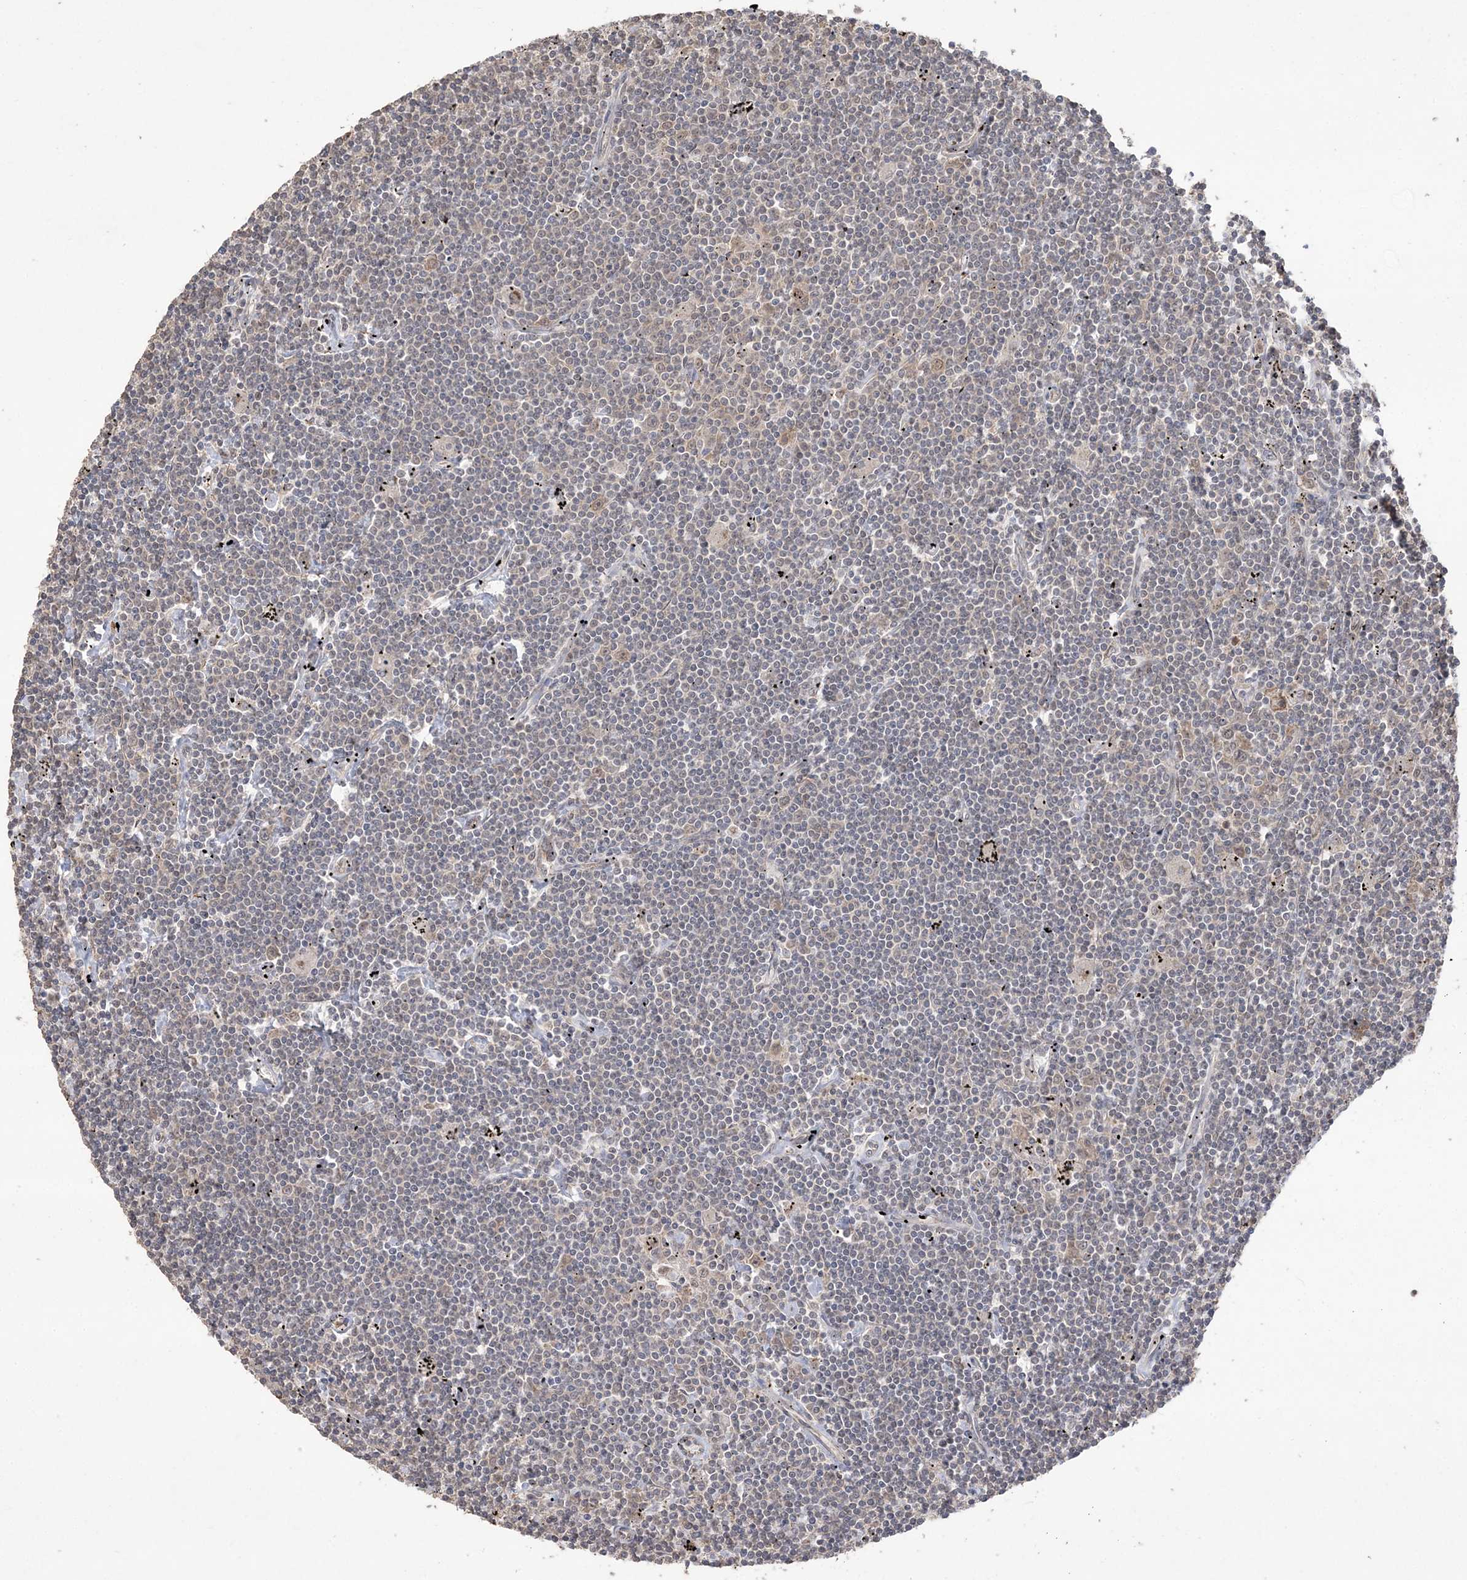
{"staining": {"intensity": "negative", "quantity": "none", "location": "none"}, "tissue": "lymphoma", "cell_type": "Tumor cells", "image_type": "cancer", "snomed": [{"axis": "morphology", "description": "Malignant lymphoma, non-Hodgkin's type, Low grade"}, {"axis": "topography", "description": "Spleen"}], "caption": "DAB (3,3'-diaminobenzidine) immunohistochemical staining of low-grade malignant lymphoma, non-Hodgkin's type displays no significant expression in tumor cells.", "gene": "EHHADH", "patient": {"sex": "male", "age": 76}}